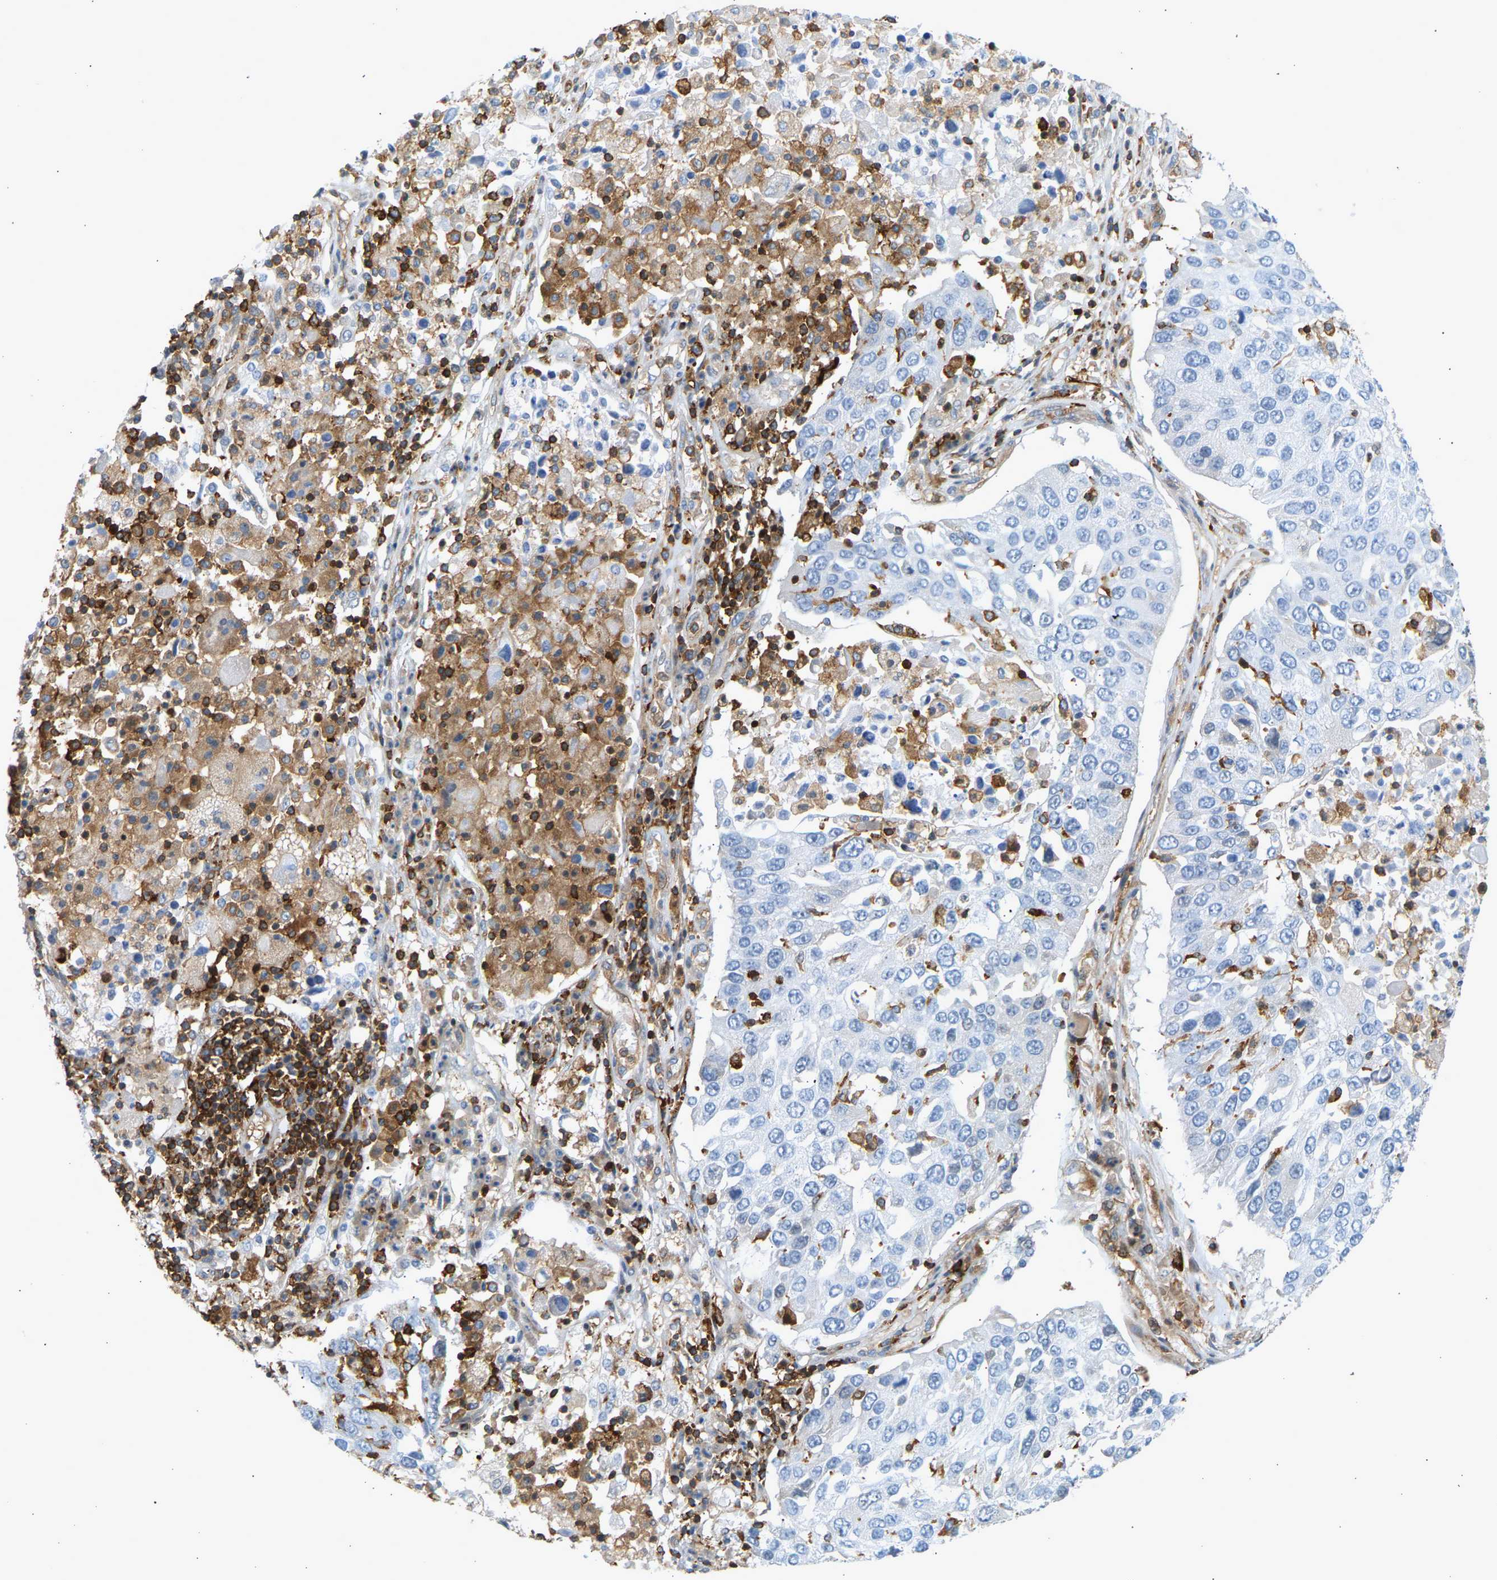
{"staining": {"intensity": "negative", "quantity": "none", "location": "none"}, "tissue": "lung cancer", "cell_type": "Tumor cells", "image_type": "cancer", "snomed": [{"axis": "morphology", "description": "Squamous cell carcinoma, NOS"}, {"axis": "topography", "description": "Lung"}], "caption": "A histopathology image of lung cancer (squamous cell carcinoma) stained for a protein exhibits no brown staining in tumor cells.", "gene": "FNBP1", "patient": {"sex": "male", "age": 65}}